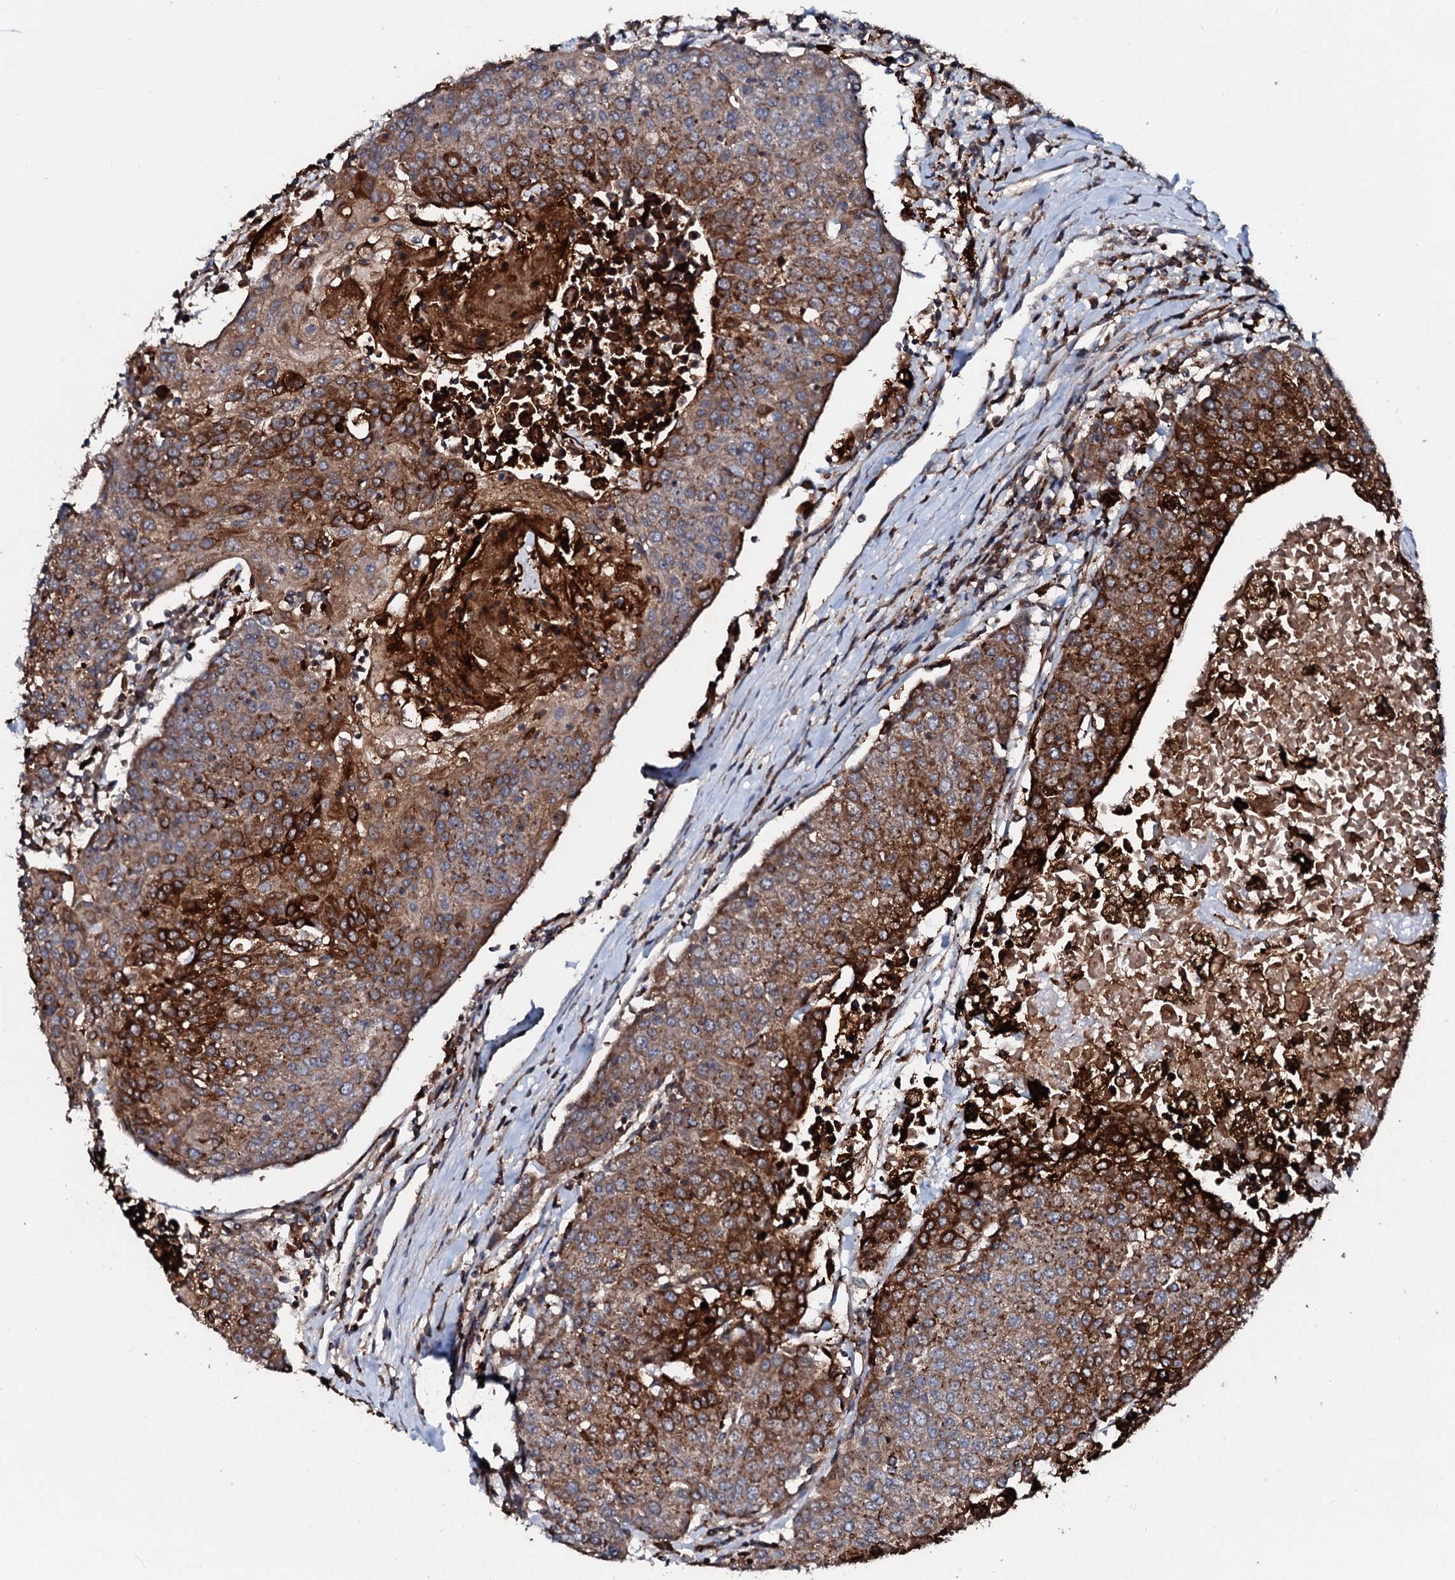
{"staining": {"intensity": "strong", "quantity": ">75%", "location": "cytoplasmic/membranous"}, "tissue": "urothelial cancer", "cell_type": "Tumor cells", "image_type": "cancer", "snomed": [{"axis": "morphology", "description": "Urothelial carcinoma, High grade"}, {"axis": "topography", "description": "Urinary bladder"}], "caption": "Brown immunohistochemical staining in urothelial carcinoma (high-grade) reveals strong cytoplasmic/membranous expression in about >75% of tumor cells. The staining was performed using DAB, with brown indicating positive protein expression. Nuclei are stained blue with hematoxylin.", "gene": "SDHAF2", "patient": {"sex": "female", "age": 85}}